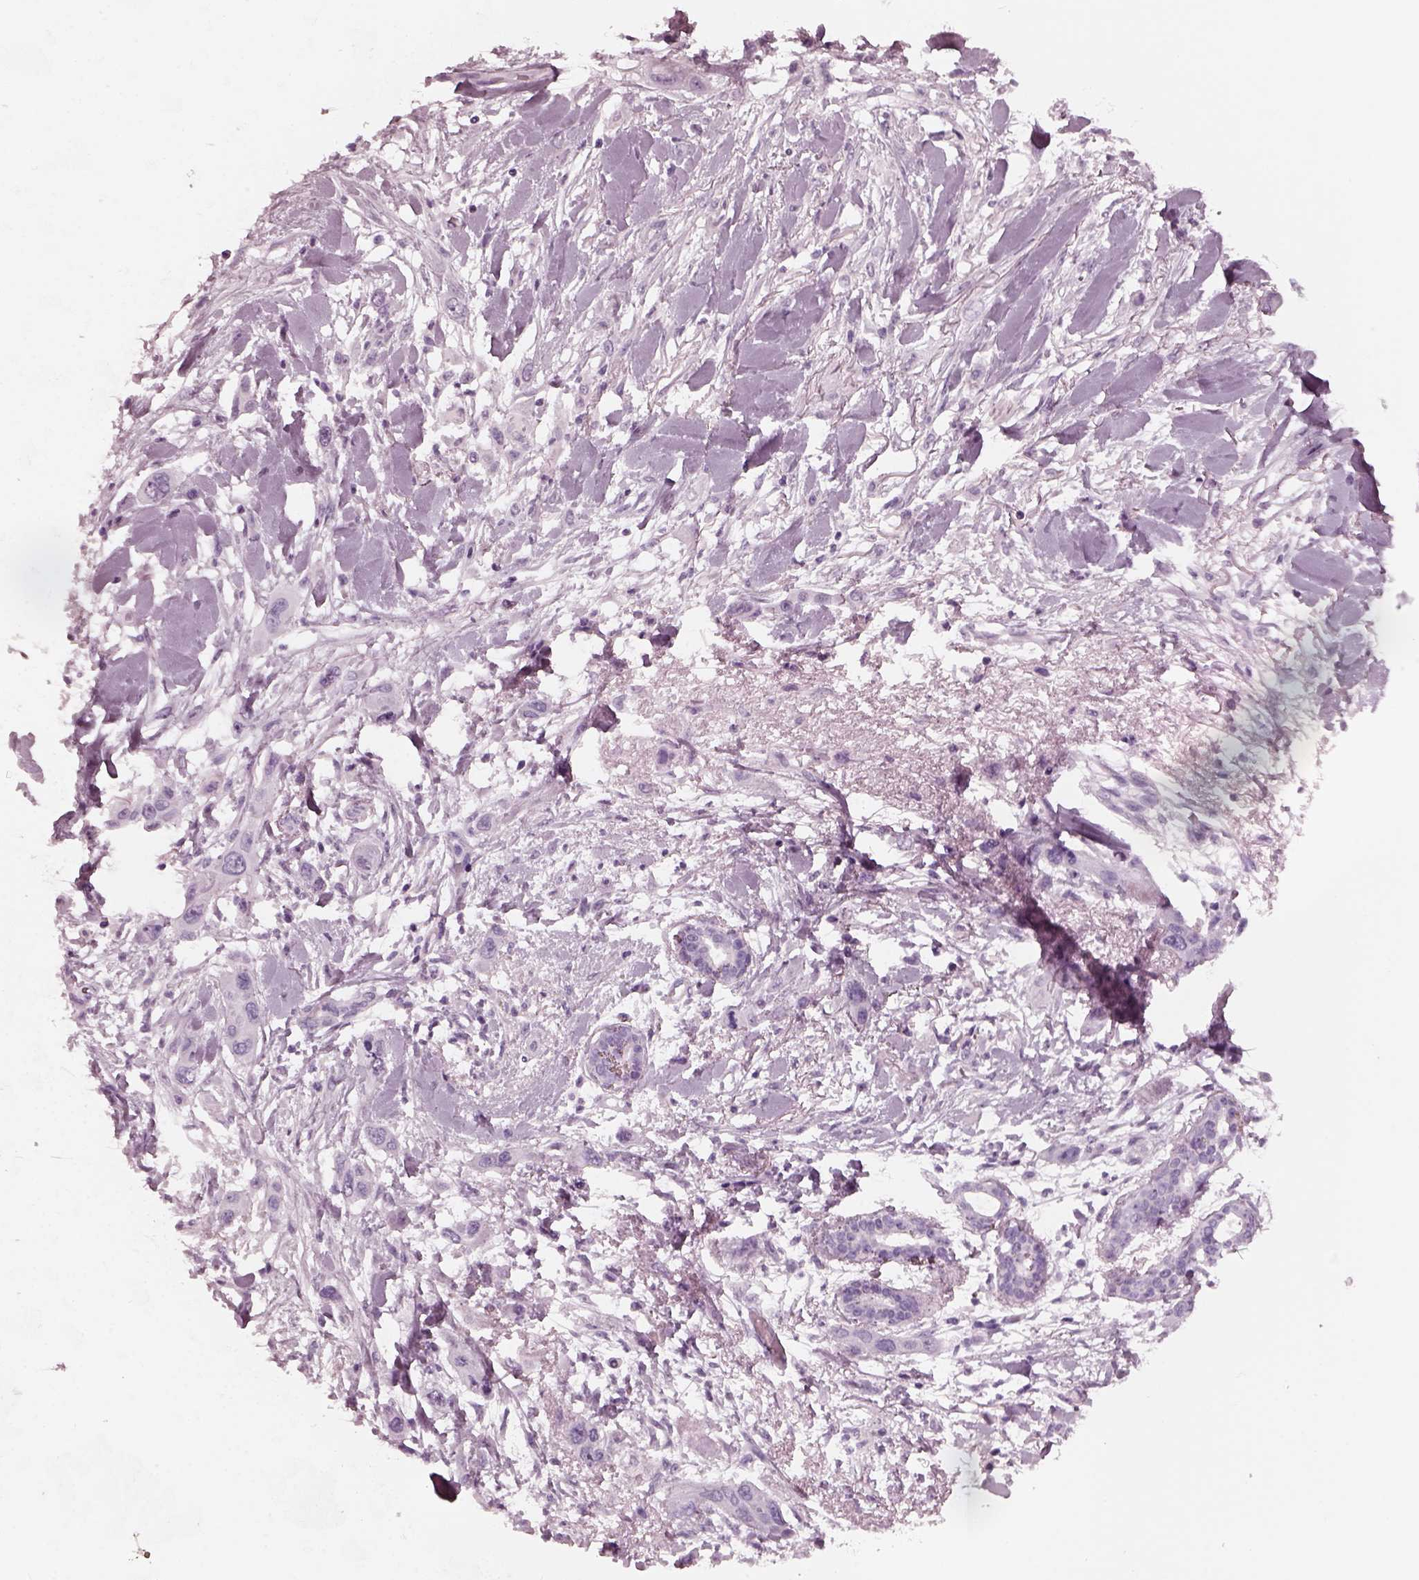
{"staining": {"intensity": "negative", "quantity": "none", "location": "none"}, "tissue": "skin cancer", "cell_type": "Tumor cells", "image_type": "cancer", "snomed": [{"axis": "morphology", "description": "Squamous cell carcinoma, NOS"}, {"axis": "topography", "description": "Skin"}], "caption": "This is a micrograph of IHC staining of skin cancer, which shows no positivity in tumor cells.", "gene": "RCVRN", "patient": {"sex": "male", "age": 79}}